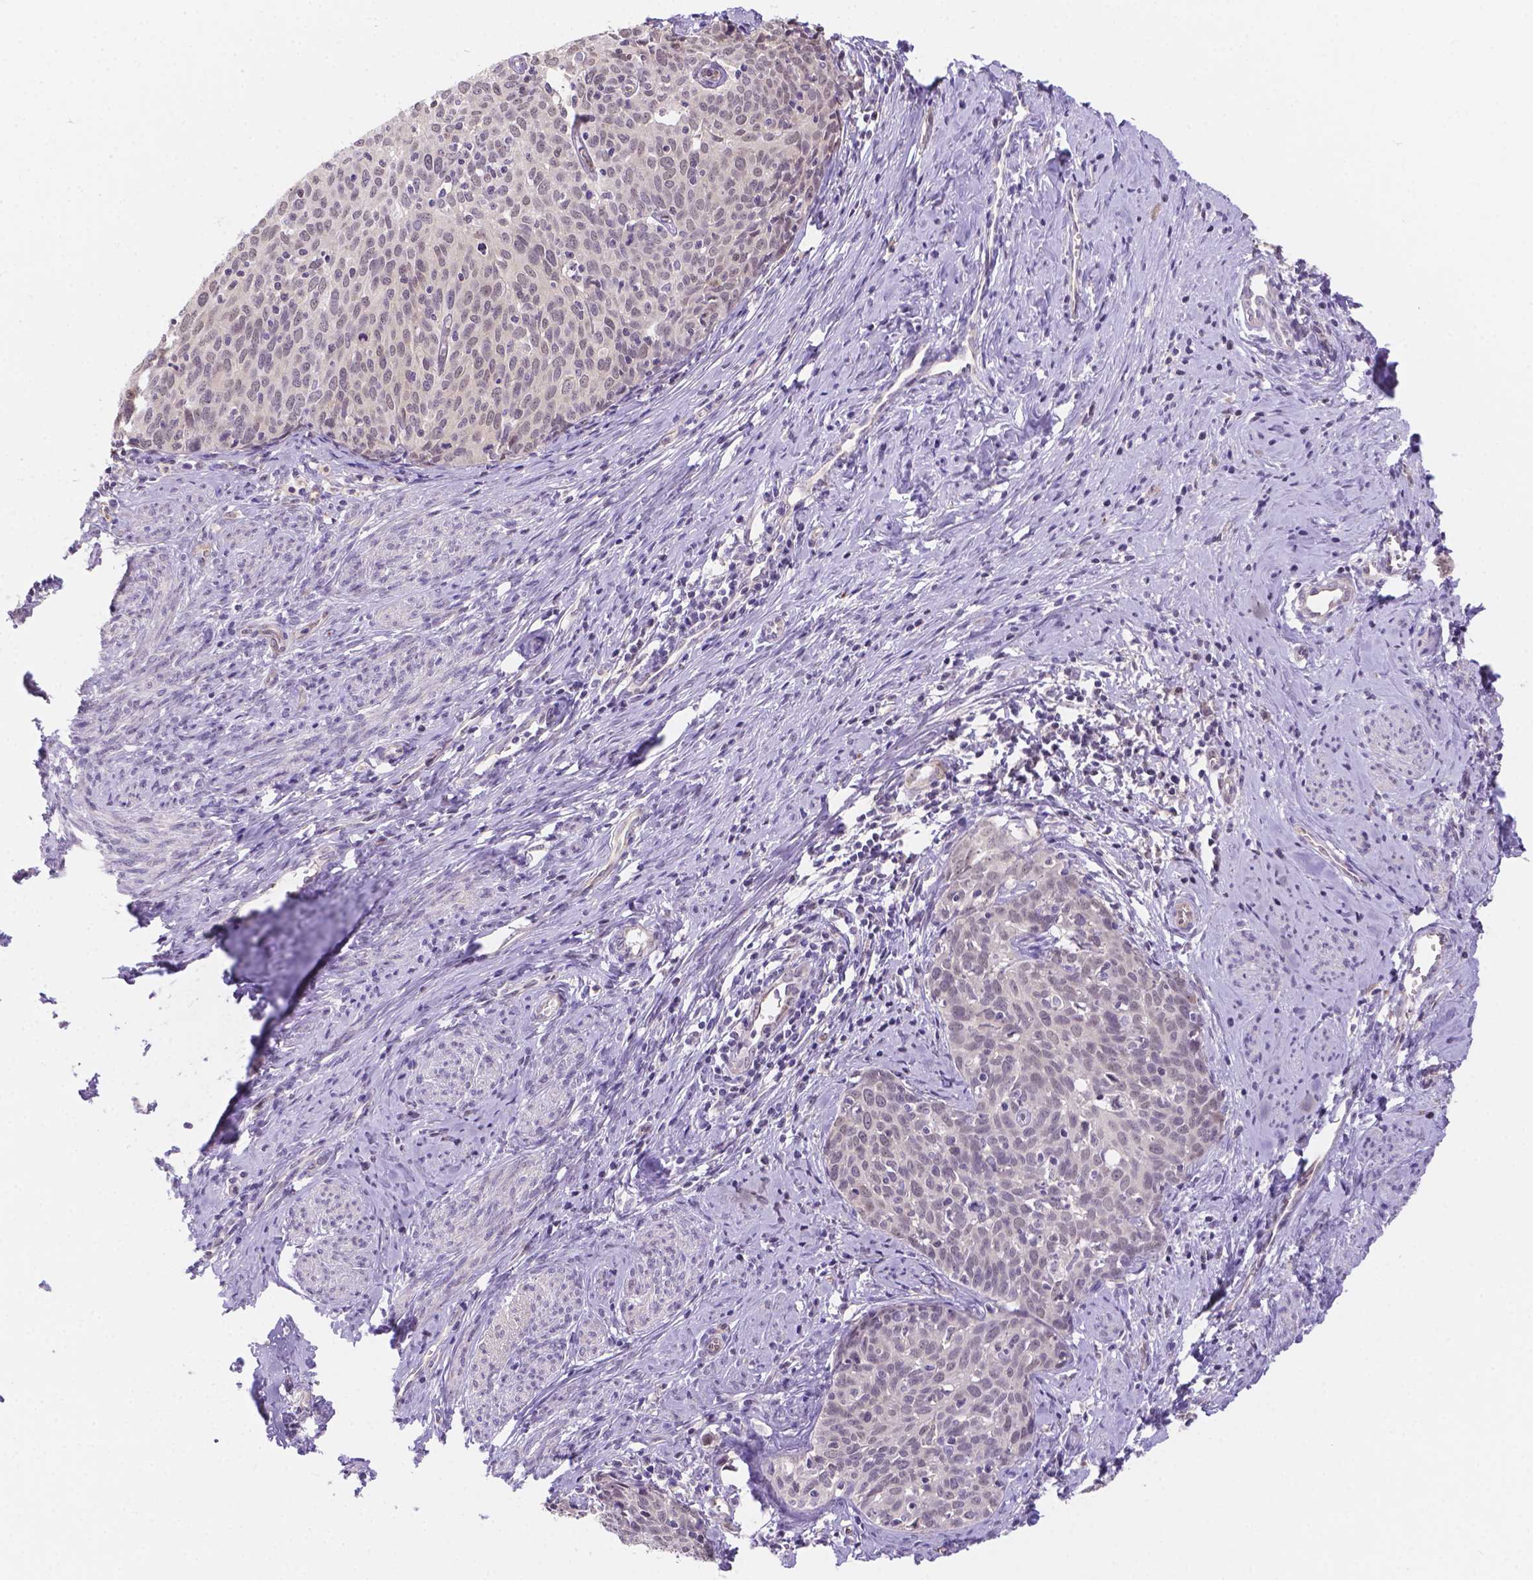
{"staining": {"intensity": "negative", "quantity": "none", "location": "none"}, "tissue": "cervical cancer", "cell_type": "Tumor cells", "image_type": "cancer", "snomed": [{"axis": "morphology", "description": "Squamous cell carcinoma, NOS"}, {"axis": "topography", "description": "Cervix"}], "caption": "This is an immunohistochemistry (IHC) image of squamous cell carcinoma (cervical). There is no staining in tumor cells.", "gene": "NXPE2", "patient": {"sex": "female", "age": 62}}